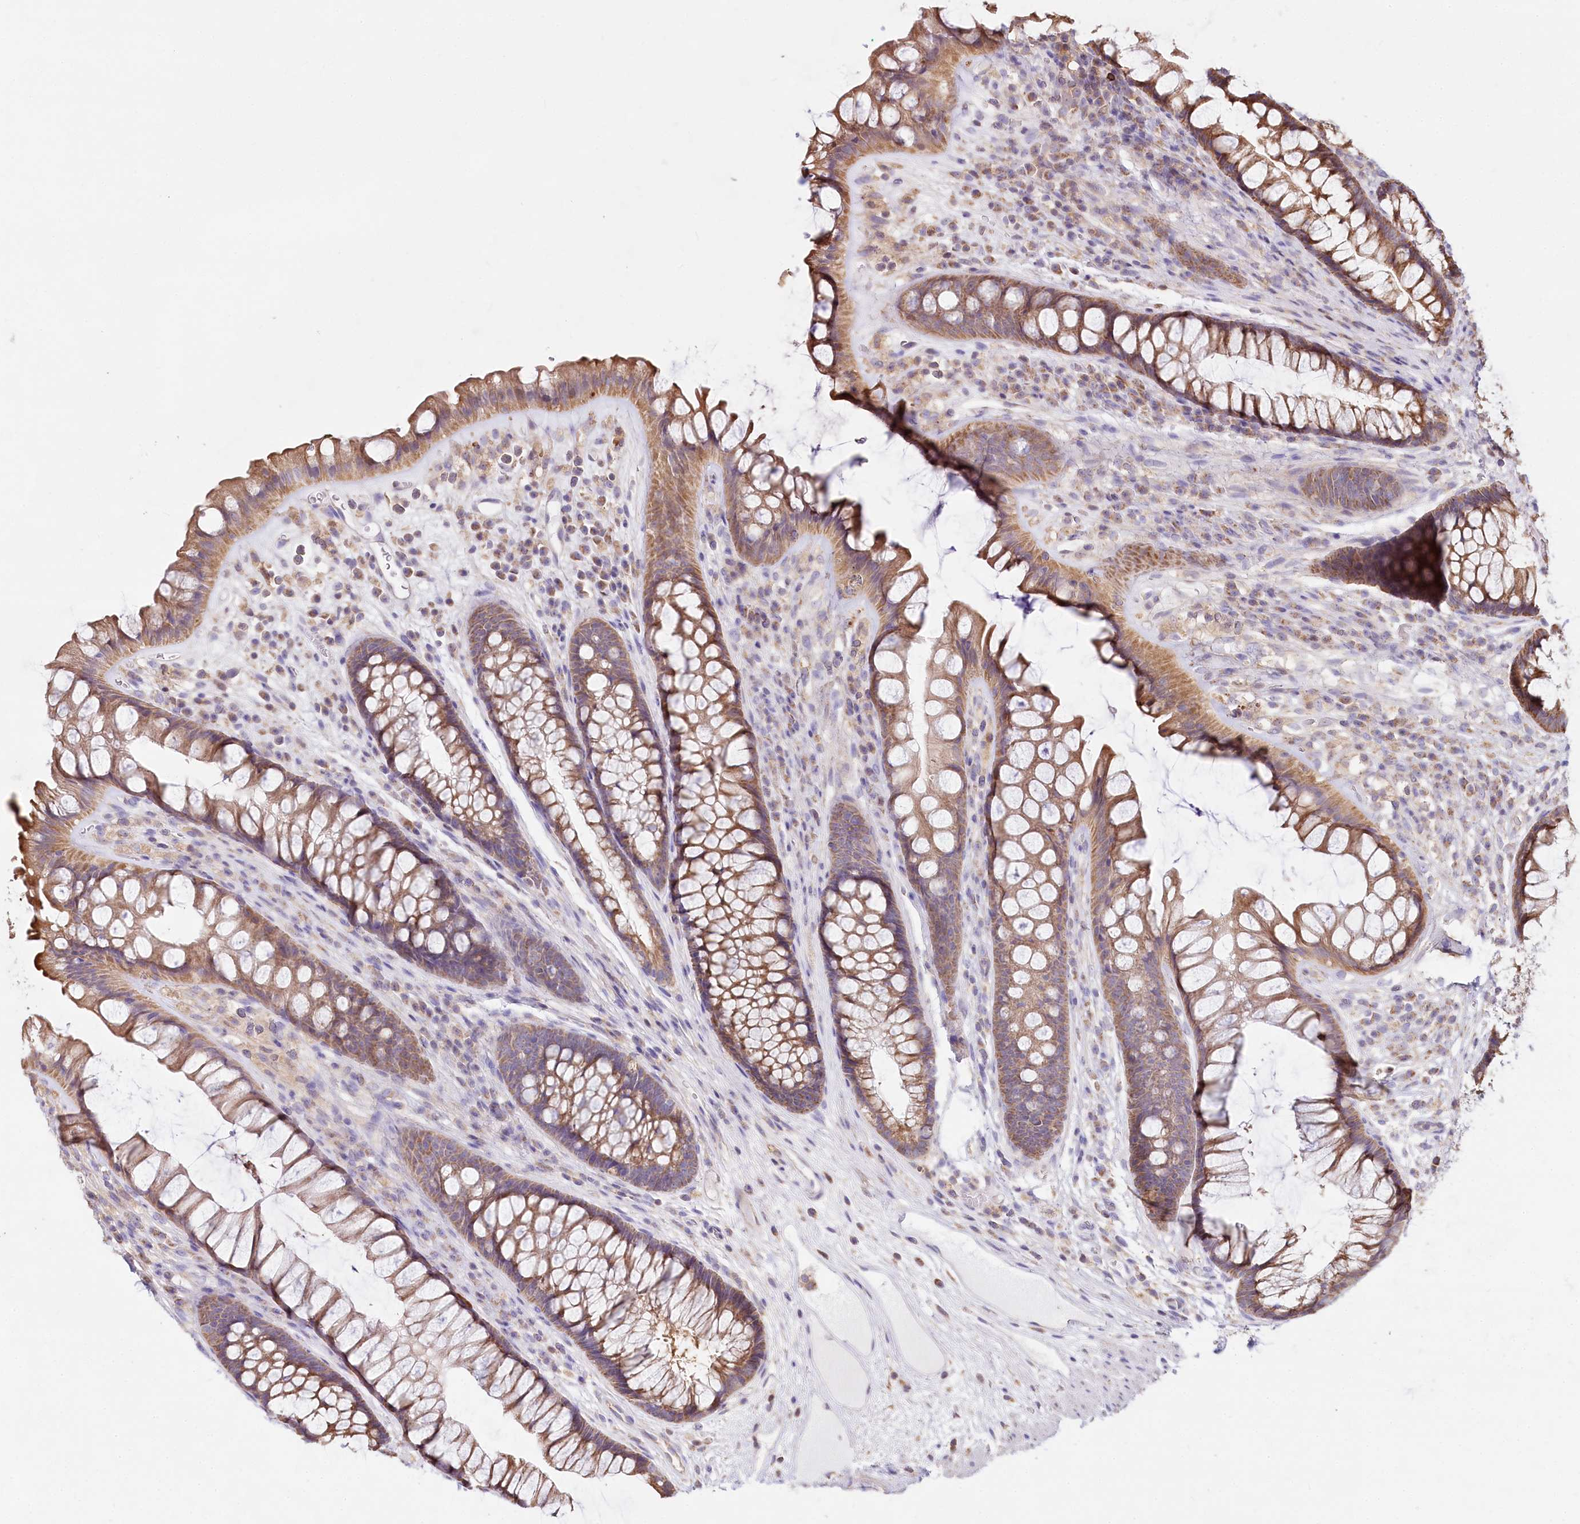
{"staining": {"intensity": "moderate", "quantity": ">75%", "location": "cytoplasmic/membranous"}, "tissue": "rectum", "cell_type": "Glandular cells", "image_type": "normal", "snomed": [{"axis": "morphology", "description": "Normal tissue, NOS"}, {"axis": "topography", "description": "Rectum"}], "caption": "Moderate cytoplasmic/membranous positivity for a protein is appreciated in approximately >75% of glandular cells of benign rectum using immunohistochemistry.", "gene": "TASOR2", "patient": {"sex": "male", "age": 74}}